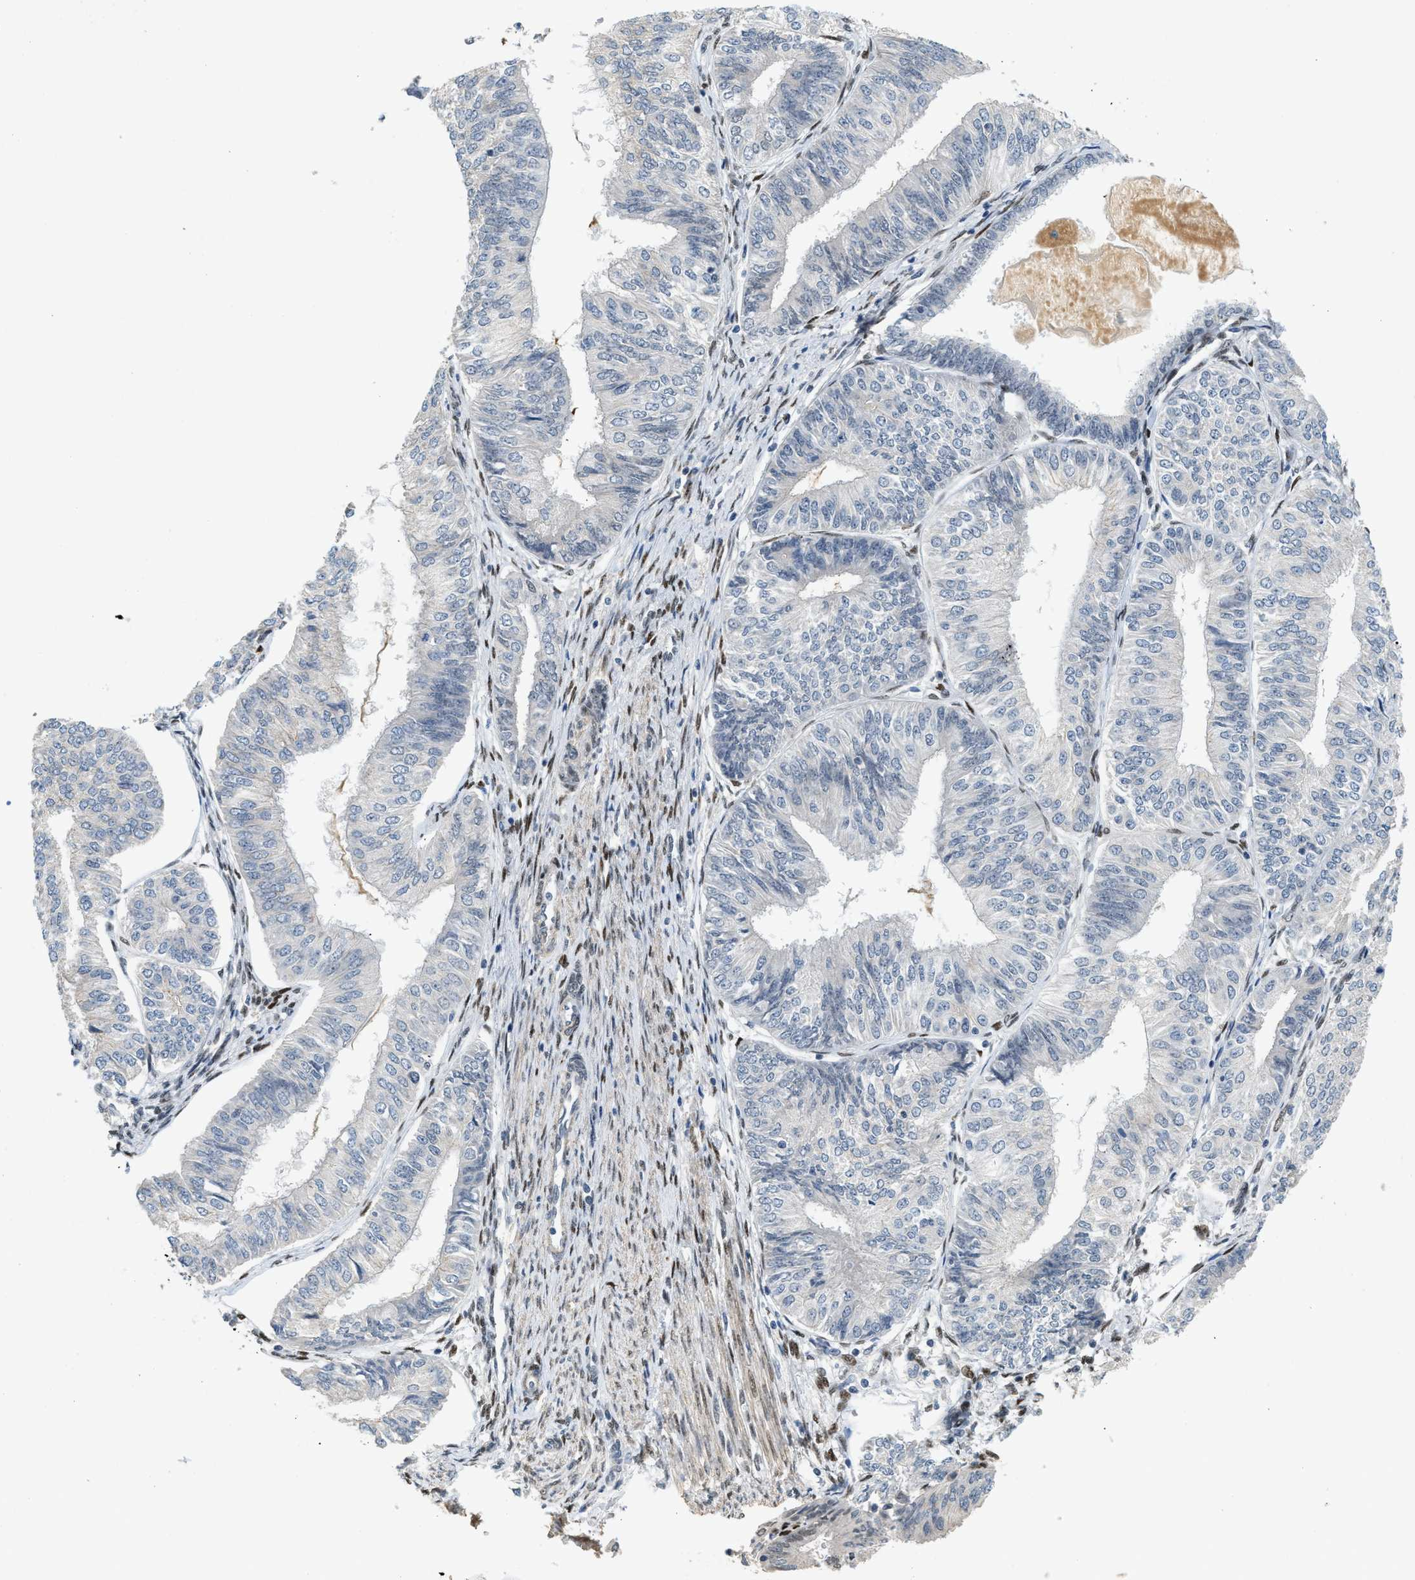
{"staining": {"intensity": "negative", "quantity": "none", "location": "none"}, "tissue": "endometrial cancer", "cell_type": "Tumor cells", "image_type": "cancer", "snomed": [{"axis": "morphology", "description": "Adenocarcinoma, NOS"}, {"axis": "topography", "description": "Endometrium"}], "caption": "Immunohistochemistry (IHC) micrograph of human endometrial cancer (adenocarcinoma) stained for a protein (brown), which reveals no positivity in tumor cells.", "gene": "ZBTB20", "patient": {"sex": "female", "age": 58}}